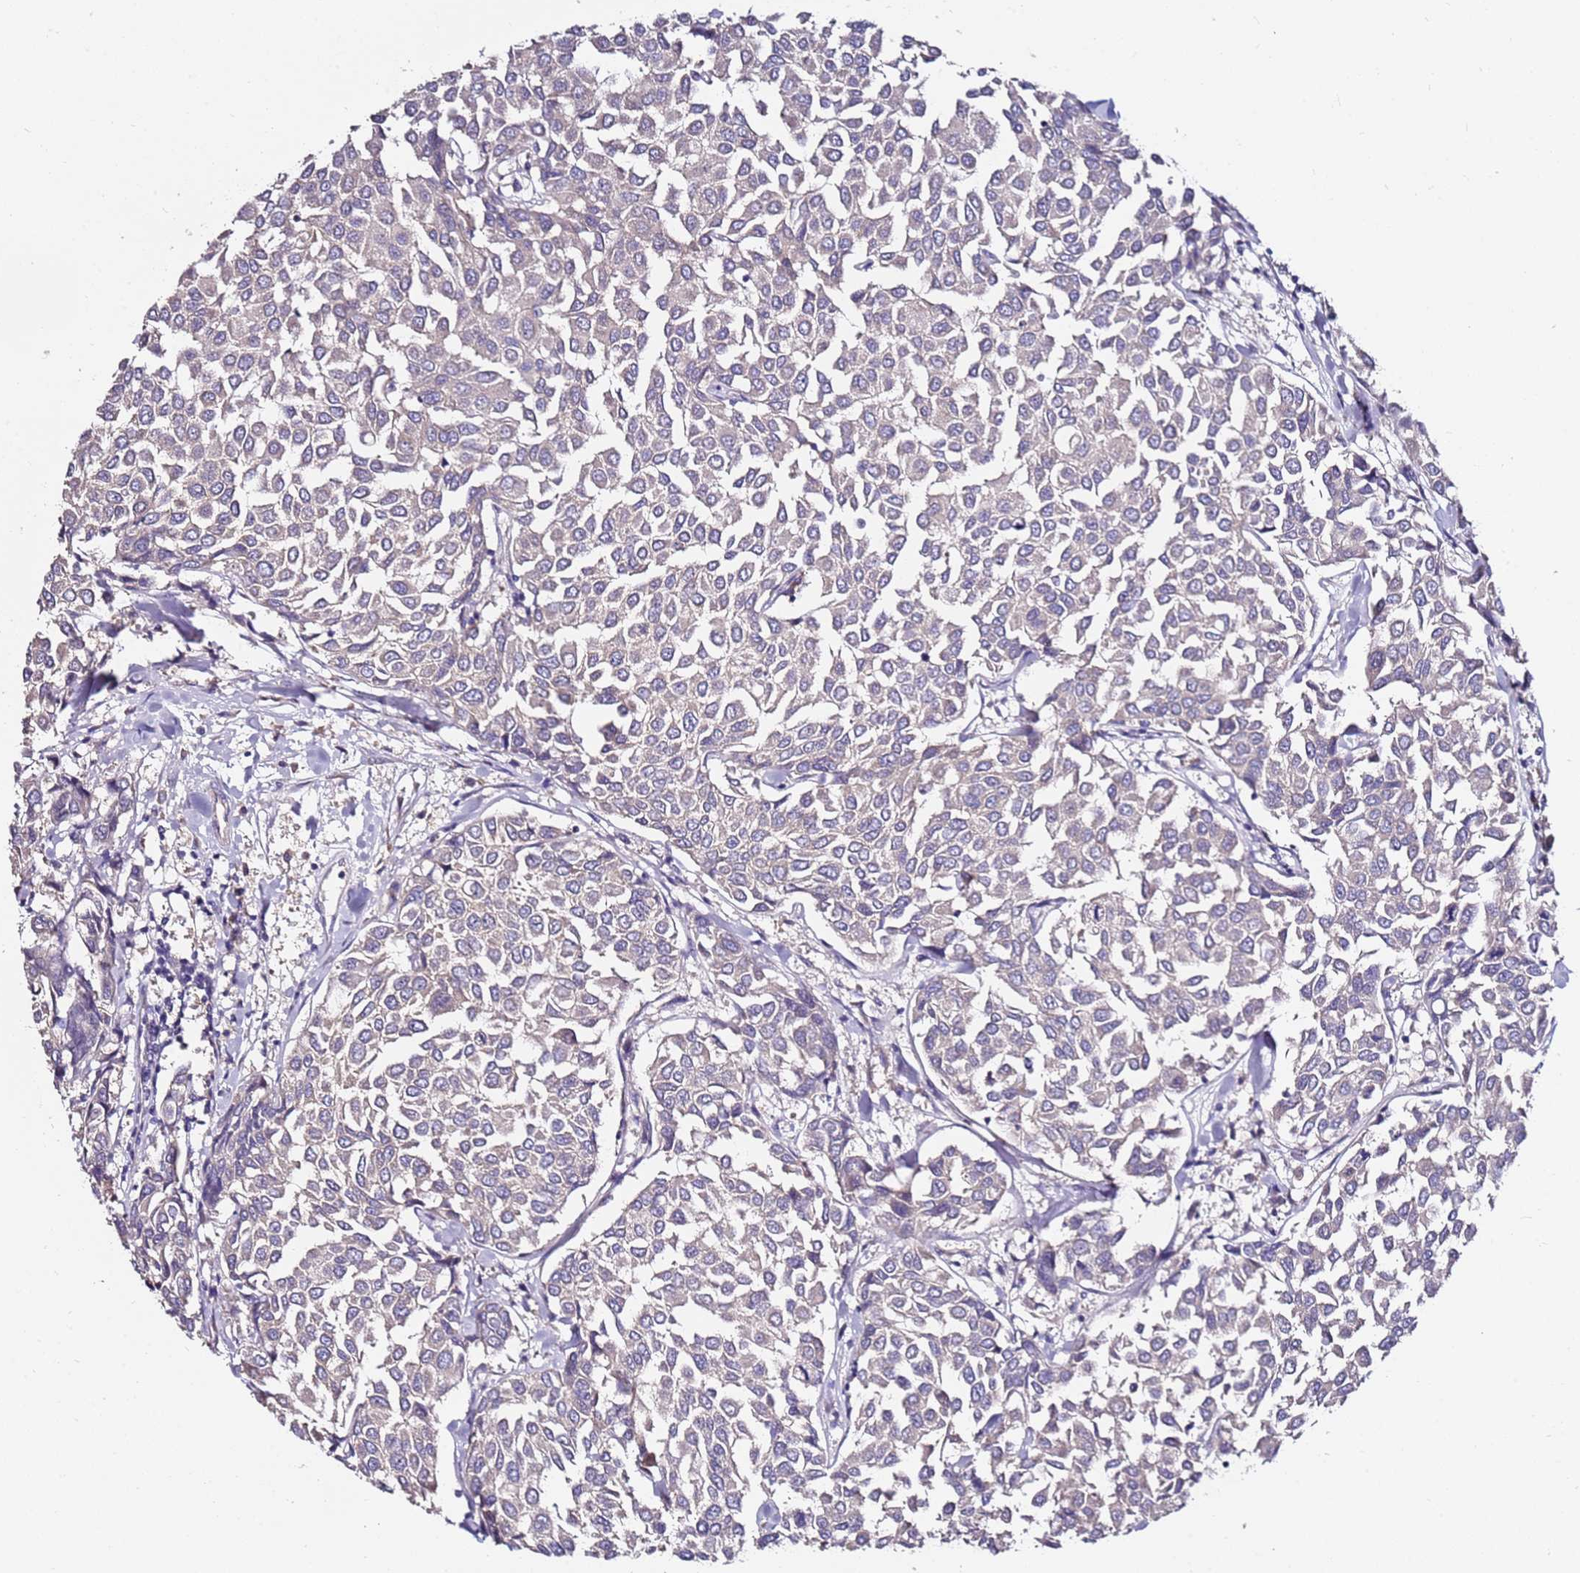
{"staining": {"intensity": "negative", "quantity": "none", "location": "none"}, "tissue": "breast cancer", "cell_type": "Tumor cells", "image_type": "cancer", "snomed": [{"axis": "morphology", "description": "Duct carcinoma"}, {"axis": "topography", "description": "Breast"}], "caption": "Tumor cells show no significant protein staining in breast cancer.", "gene": "SRRM5", "patient": {"sex": "female", "age": 55}}